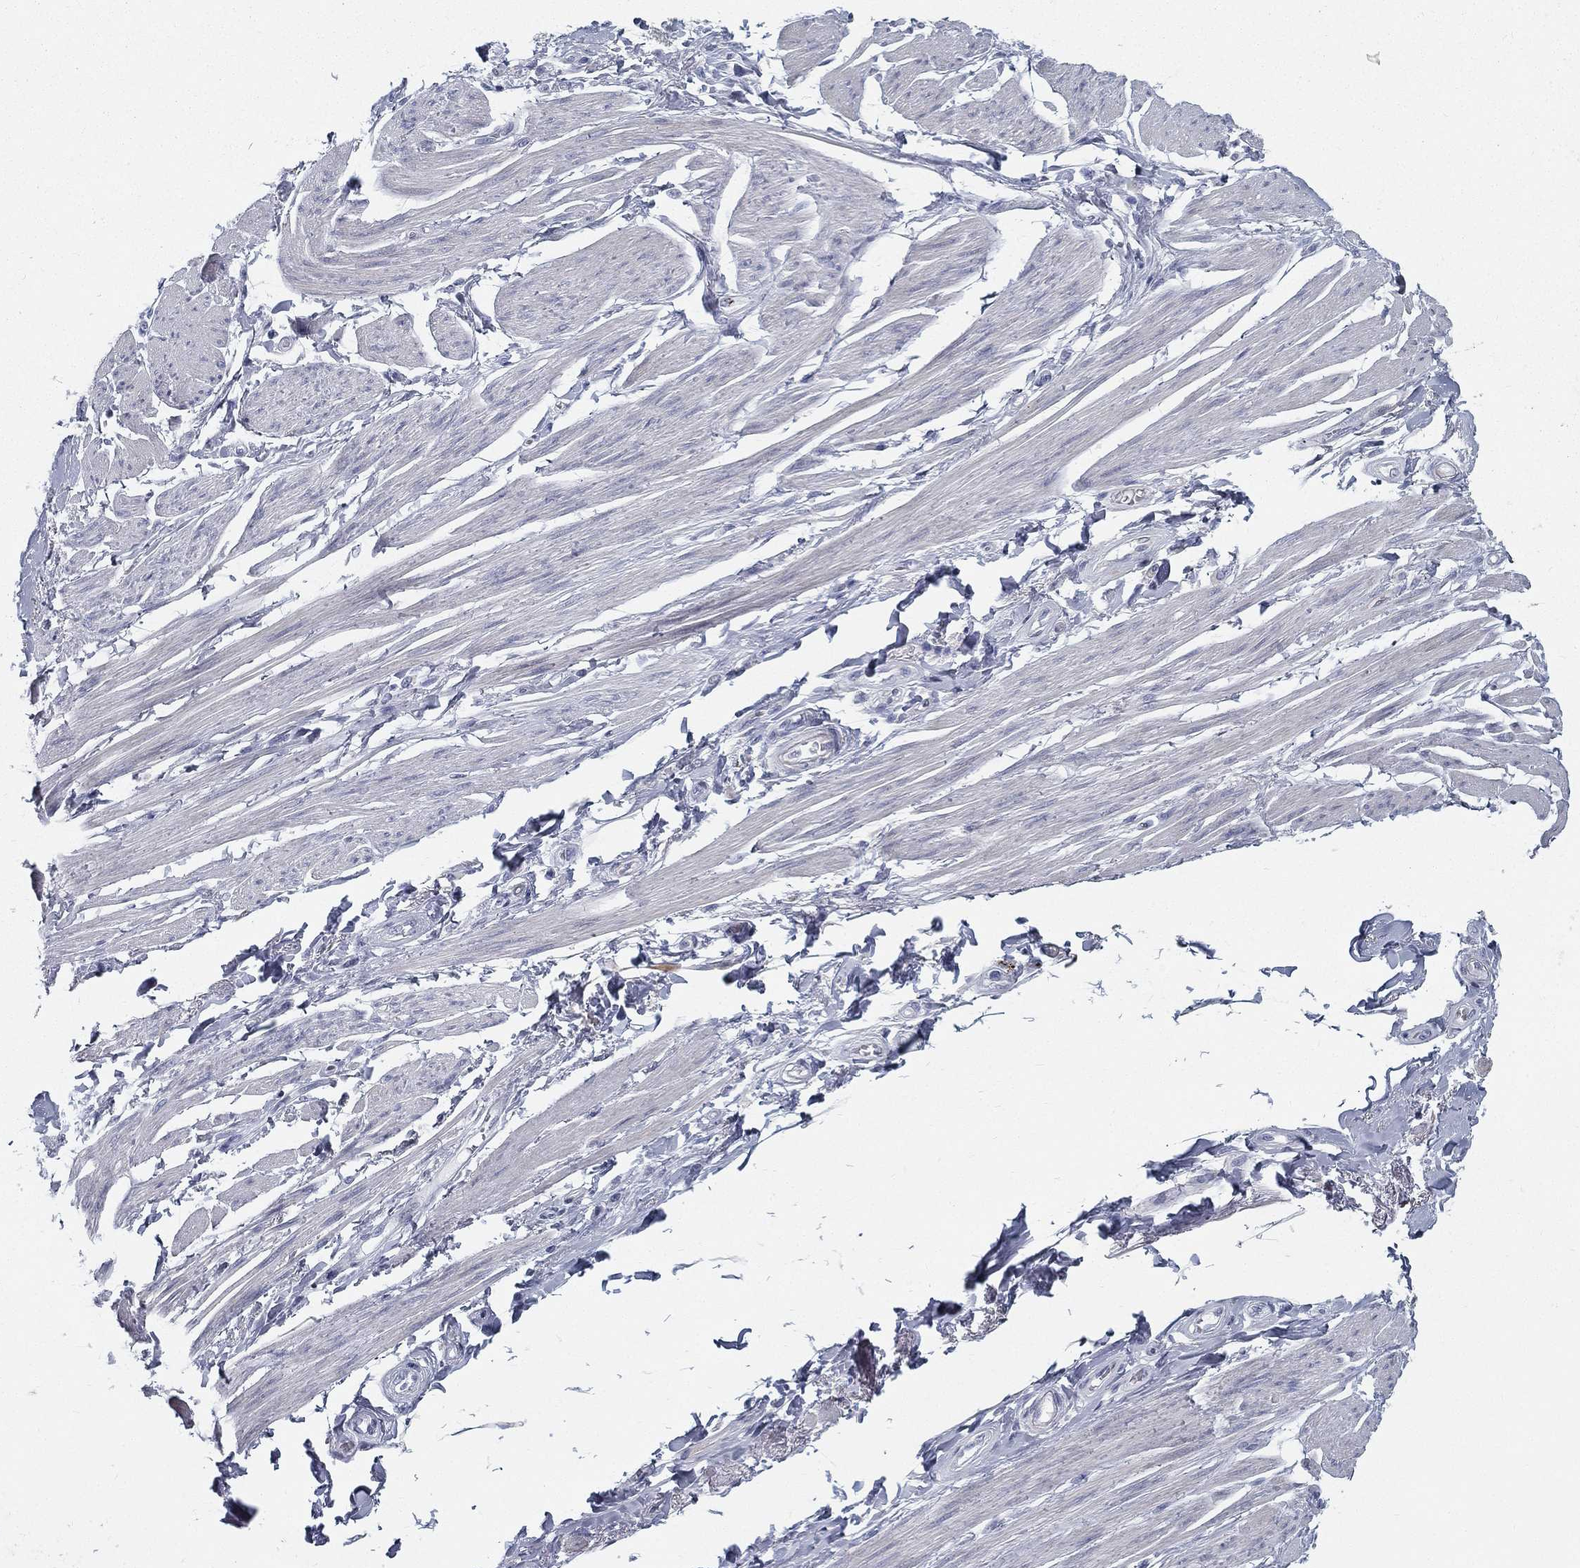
{"staining": {"intensity": "negative", "quantity": "none", "location": "none"}, "tissue": "soft tissue", "cell_type": "Fibroblasts", "image_type": "normal", "snomed": [{"axis": "morphology", "description": "Normal tissue, NOS"}, {"axis": "topography", "description": "Skeletal muscle"}, {"axis": "topography", "description": "Anal"}, {"axis": "topography", "description": "Peripheral nerve tissue"}], "caption": "The immunohistochemistry micrograph has no significant expression in fibroblasts of soft tissue. (DAB (3,3'-diaminobenzidine) immunohistochemistry, high magnification).", "gene": "SPPL2C", "patient": {"sex": "male", "age": 53}}